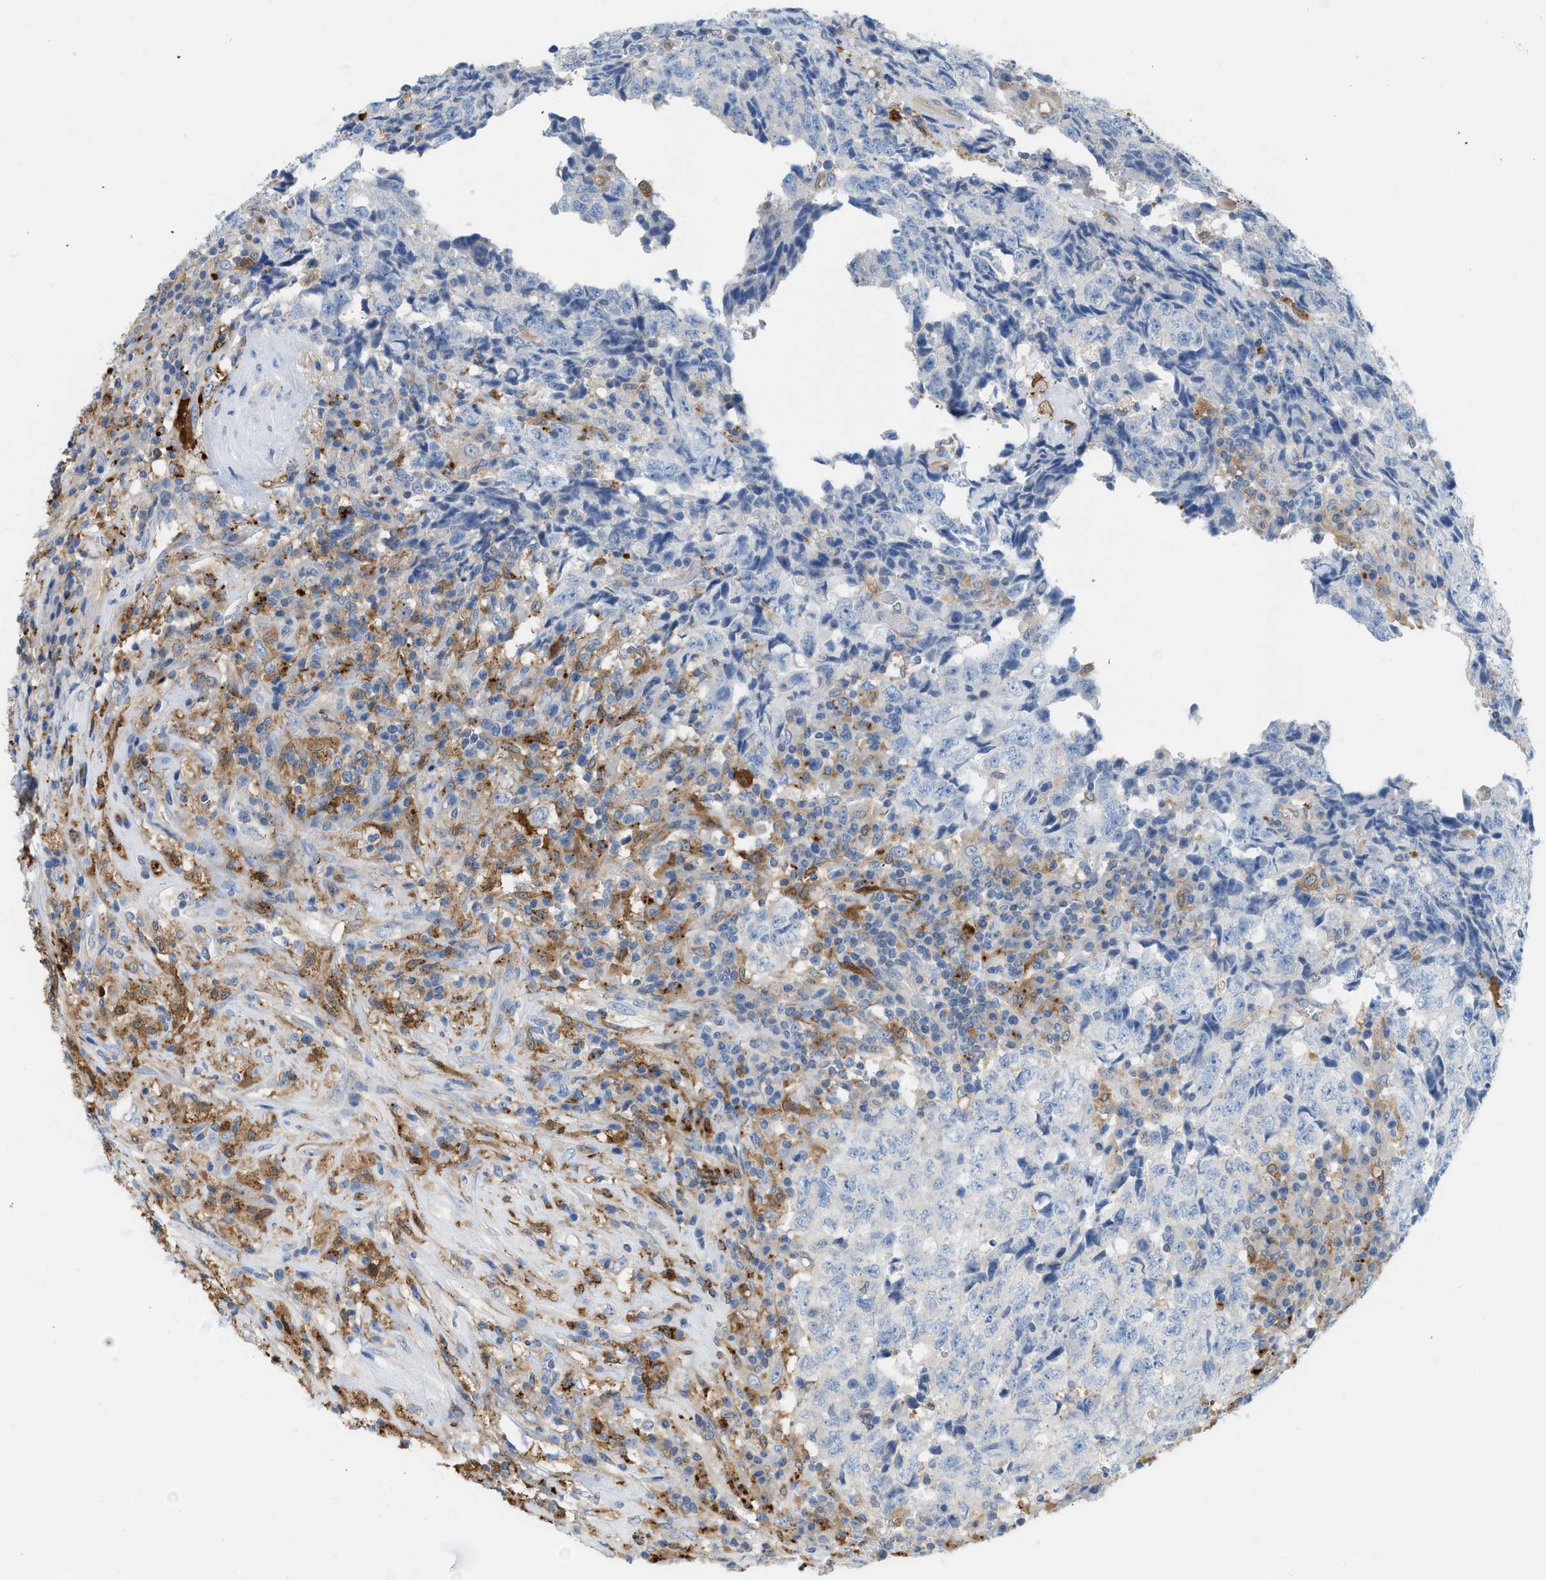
{"staining": {"intensity": "negative", "quantity": "none", "location": "none"}, "tissue": "testis cancer", "cell_type": "Tumor cells", "image_type": "cancer", "snomed": [{"axis": "morphology", "description": "Necrosis, NOS"}, {"axis": "morphology", "description": "Carcinoma, Embryonal, NOS"}, {"axis": "topography", "description": "Testis"}], "caption": "Protein analysis of testis cancer (embryonal carcinoma) exhibits no significant positivity in tumor cells.", "gene": "CSTB", "patient": {"sex": "male", "age": 19}}